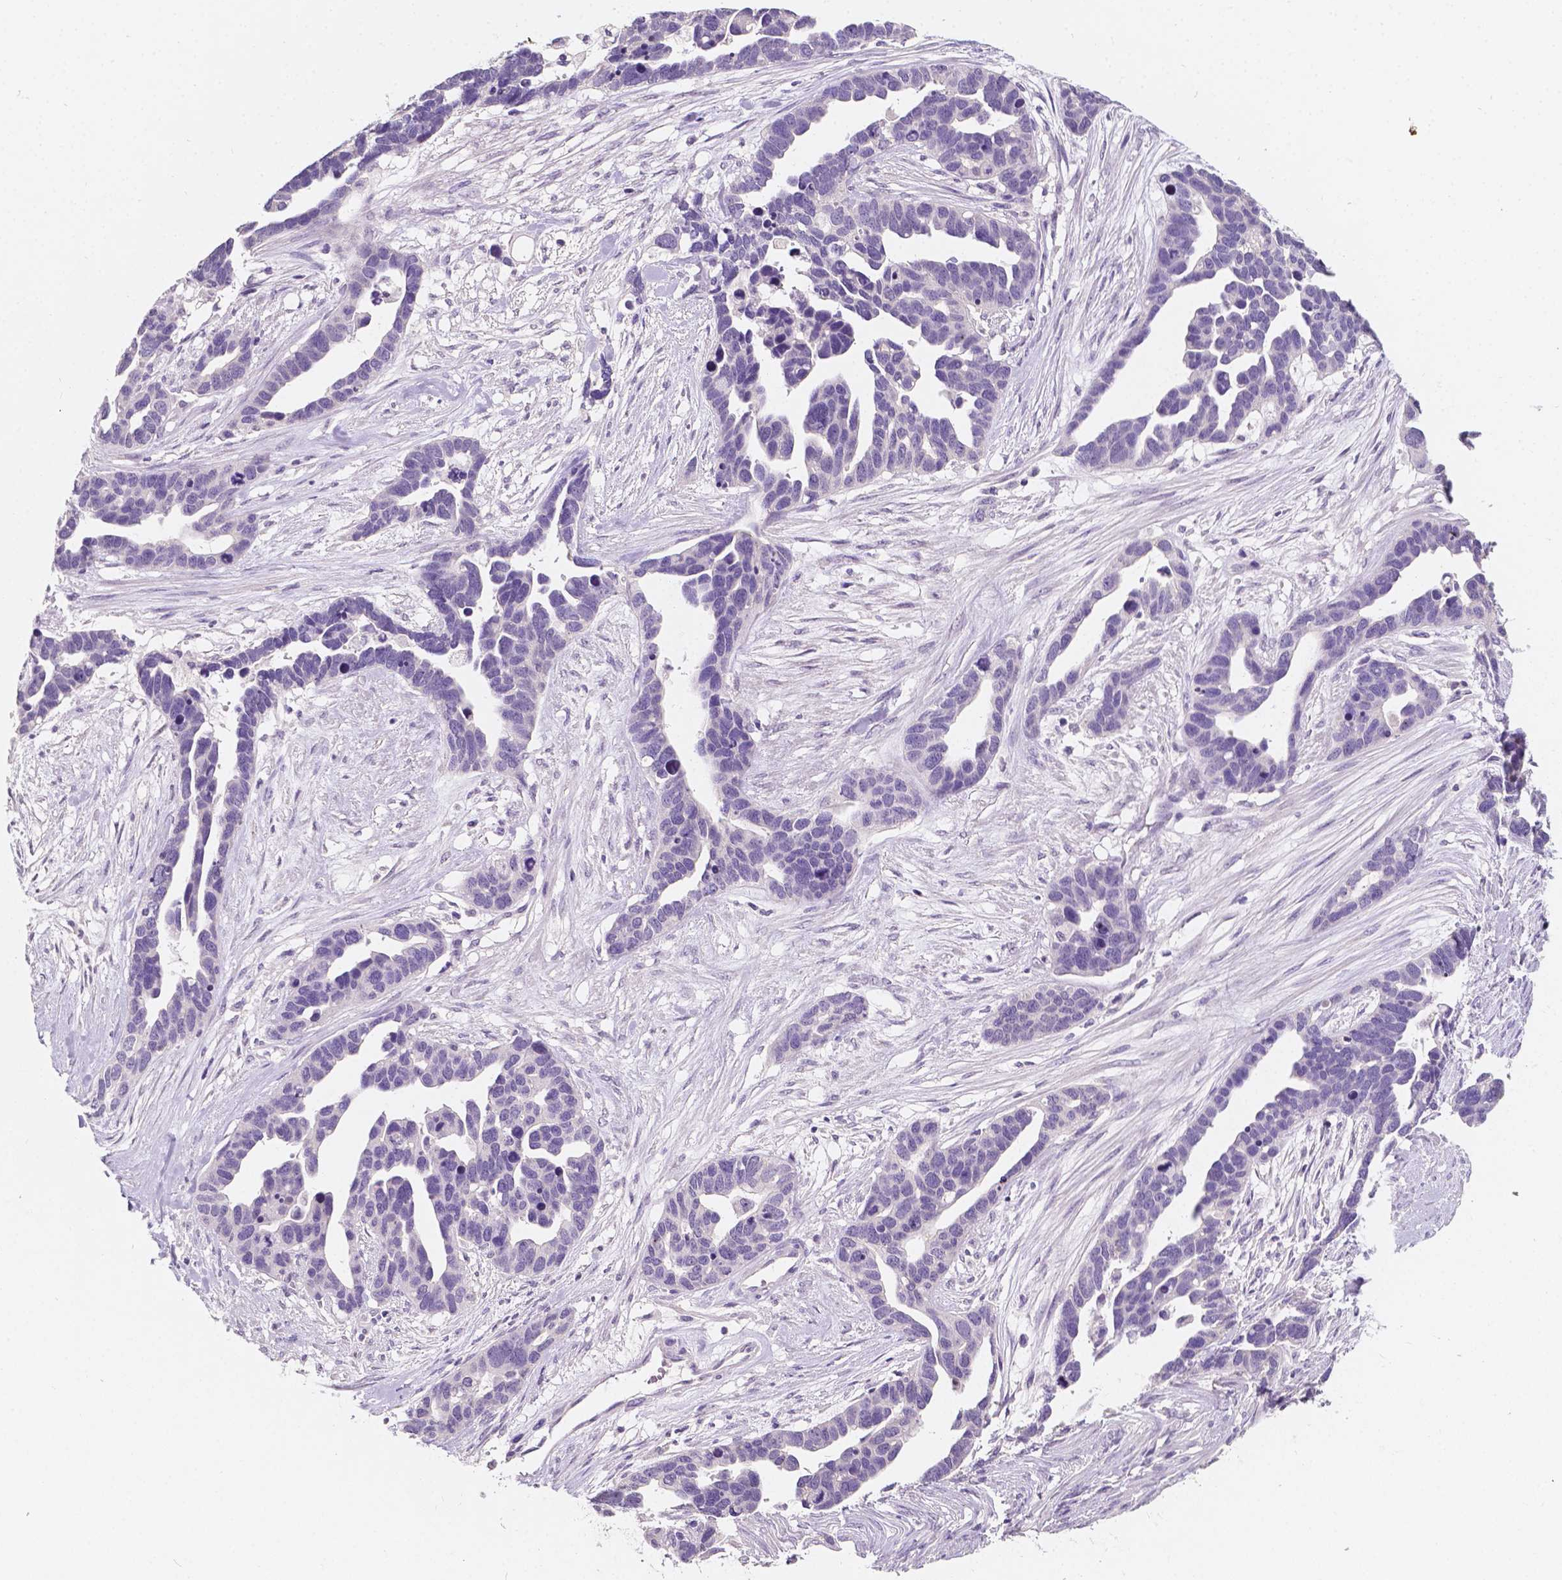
{"staining": {"intensity": "negative", "quantity": "none", "location": "none"}, "tissue": "ovarian cancer", "cell_type": "Tumor cells", "image_type": "cancer", "snomed": [{"axis": "morphology", "description": "Cystadenocarcinoma, serous, NOS"}, {"axis": "topography", "description": "Ovary"}], "caption": "A photomicrograph of ovarian cancer (serous cystadenocarcinoma) stained for a protein displays no brown staining in tumor cells.", "gene": "TAL1", "patient": {"sex": "female", "age": 54}}